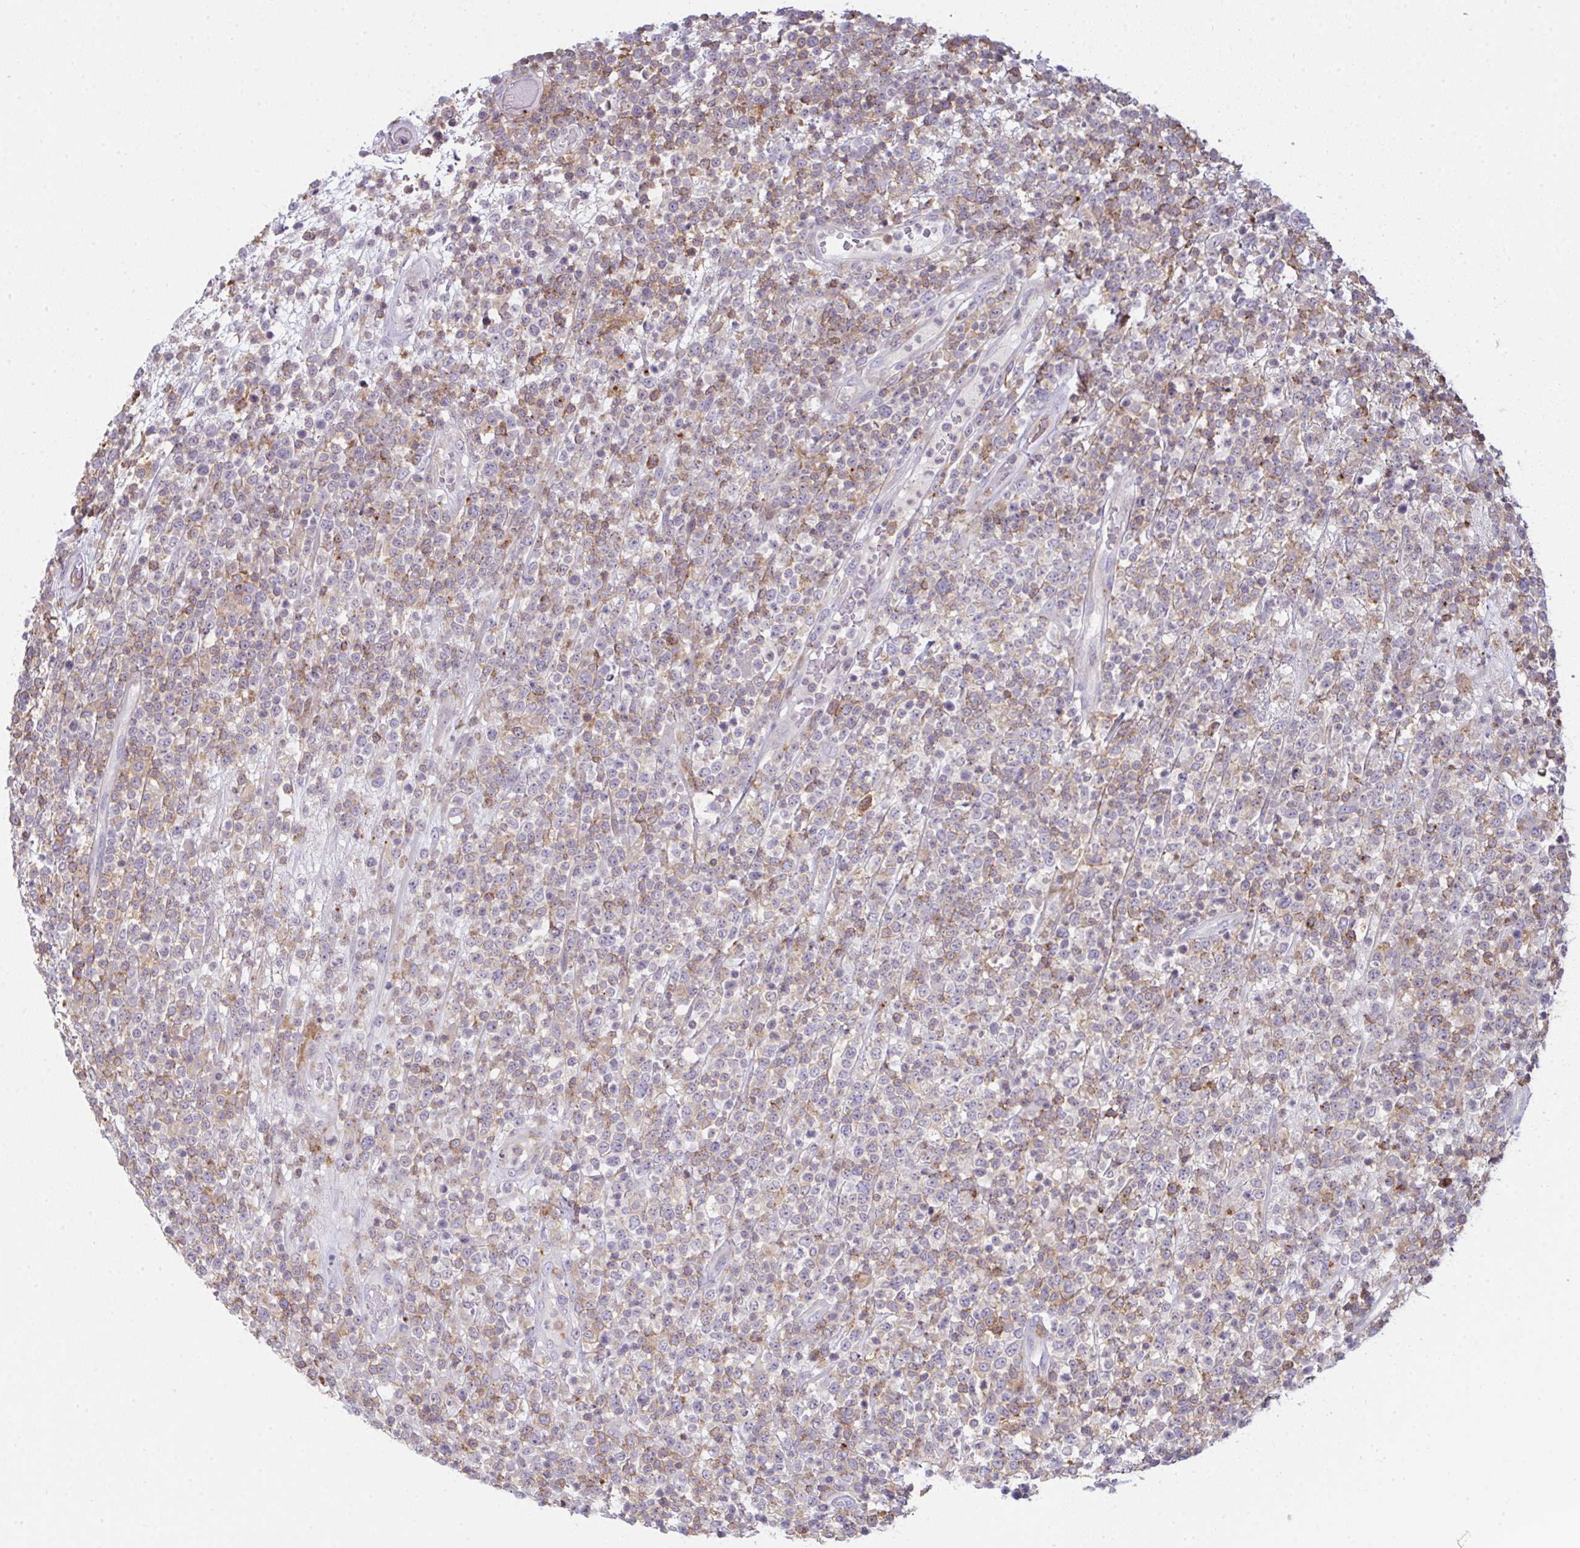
{"staining": {"intensity": "weak", "quantity": "<25%", "location": "cytoplasmic/membranous"}, "tissue": "lymphoma", "cell_type": "Tumor cells", "image_type": "cancer", "snomed": [{"axis": "morphology", "description": "Malignant lymphoma, non-Hodgkin's type, High grade"}, {"axis": "topography", "description": "Colon"}], "caption": "Histopathology image shows no protein expression in tumor cells of lymphoma tissue.", "gene": "CD80", "patient": {"sex": "female", "age": 53}}